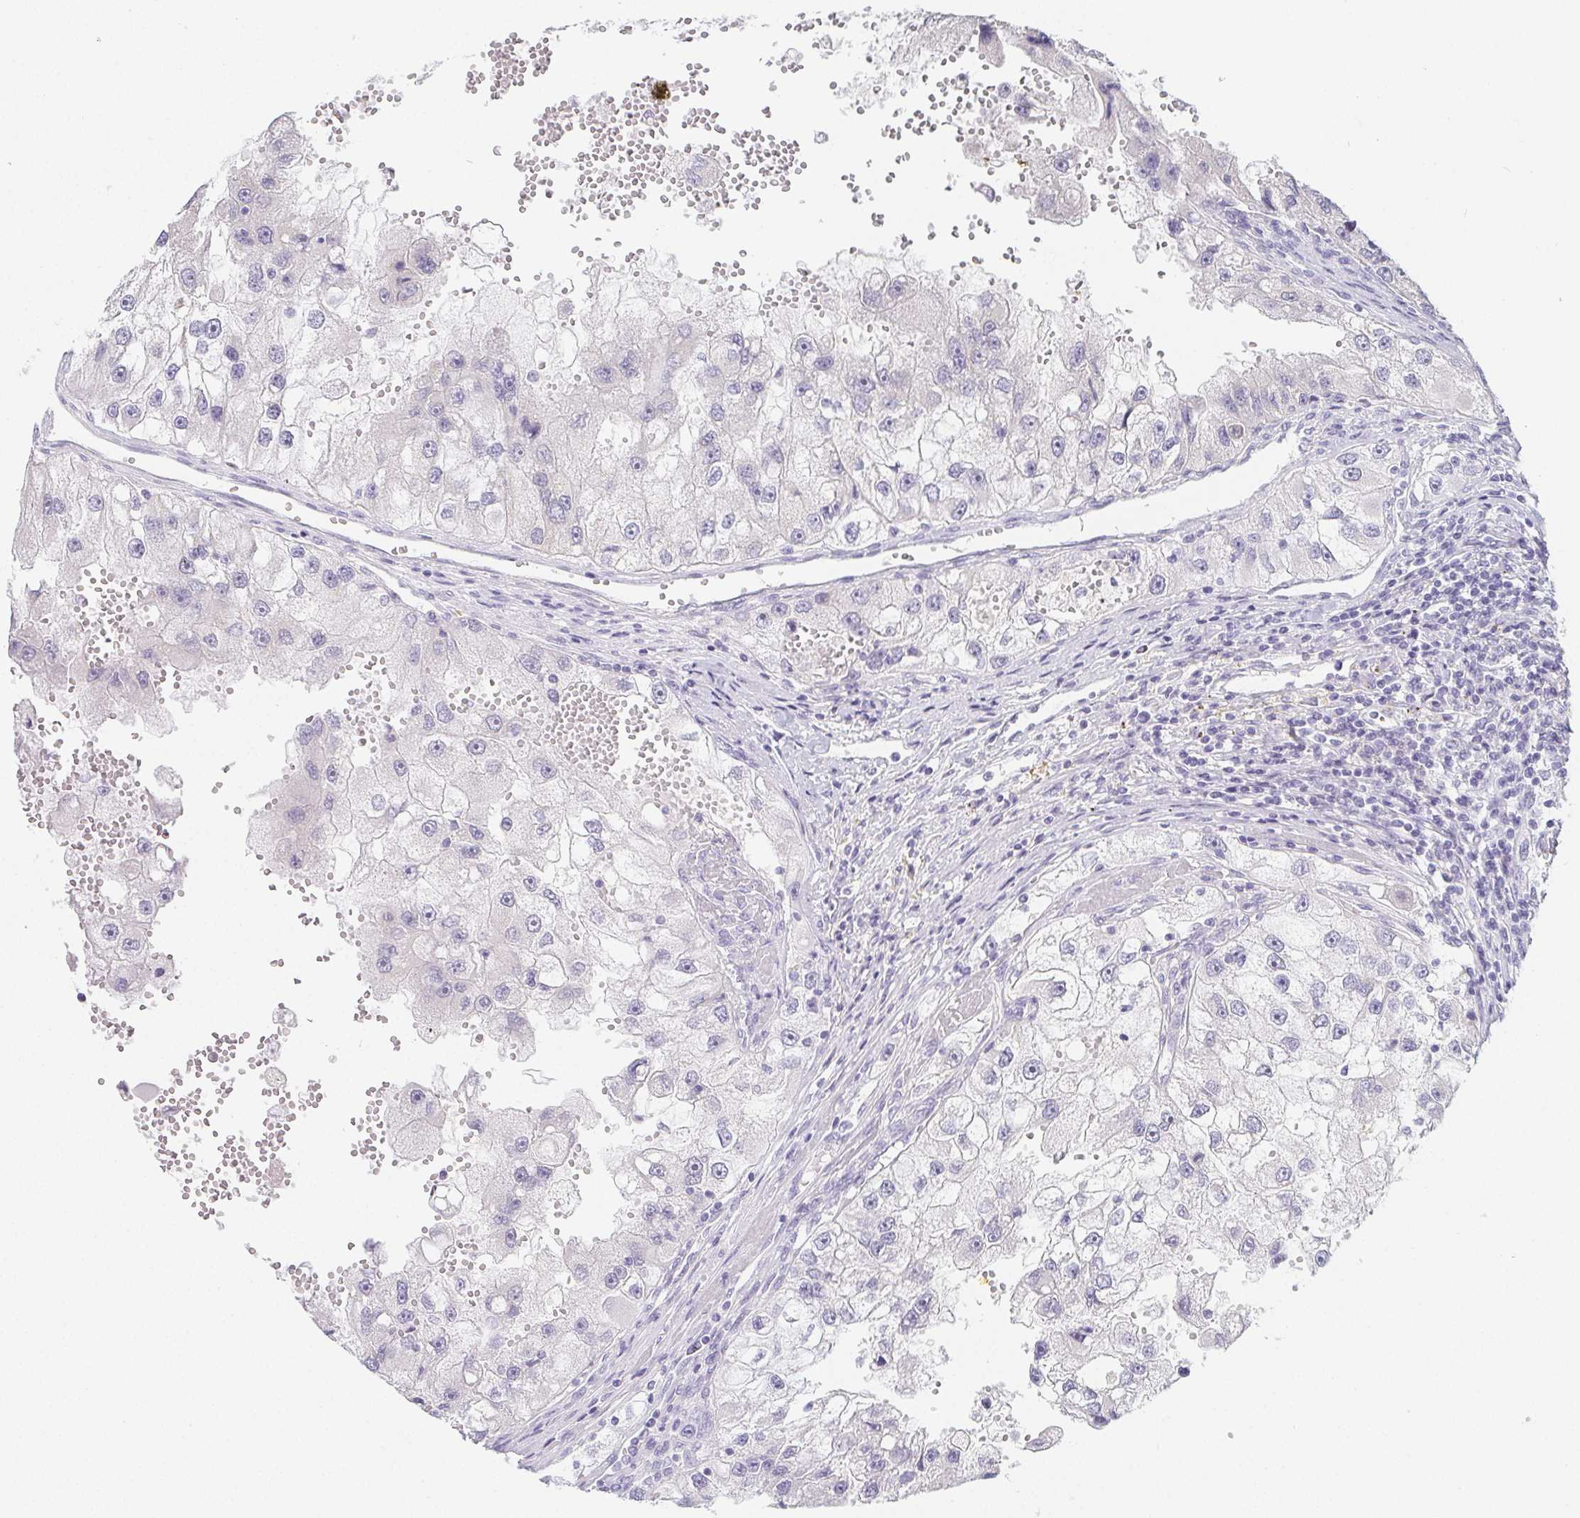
{"staining": {"intensity": "negative", "quantity": "none", "location": "none"}, "tissue": "renal cancer", "cell_type": "Tumor cells", "image_type": "cancer", "snomed": [{"axis": "morphology", "description": "Adenocarcinoma, NOS"}, {"axis": "topography", "description": "Kidney"}], "caption": "Renal adenocarcinoma was stained to show a protein in brown. There is no significant expression in tumor cells. The staining is performed using DAB (3,3'-diaminobenzidine) brown chromogen with nuclei counter-stained in using hematoxylin.", "gene": "GLIPR1L1", "patient": {"sex": "male", "age": 63}}